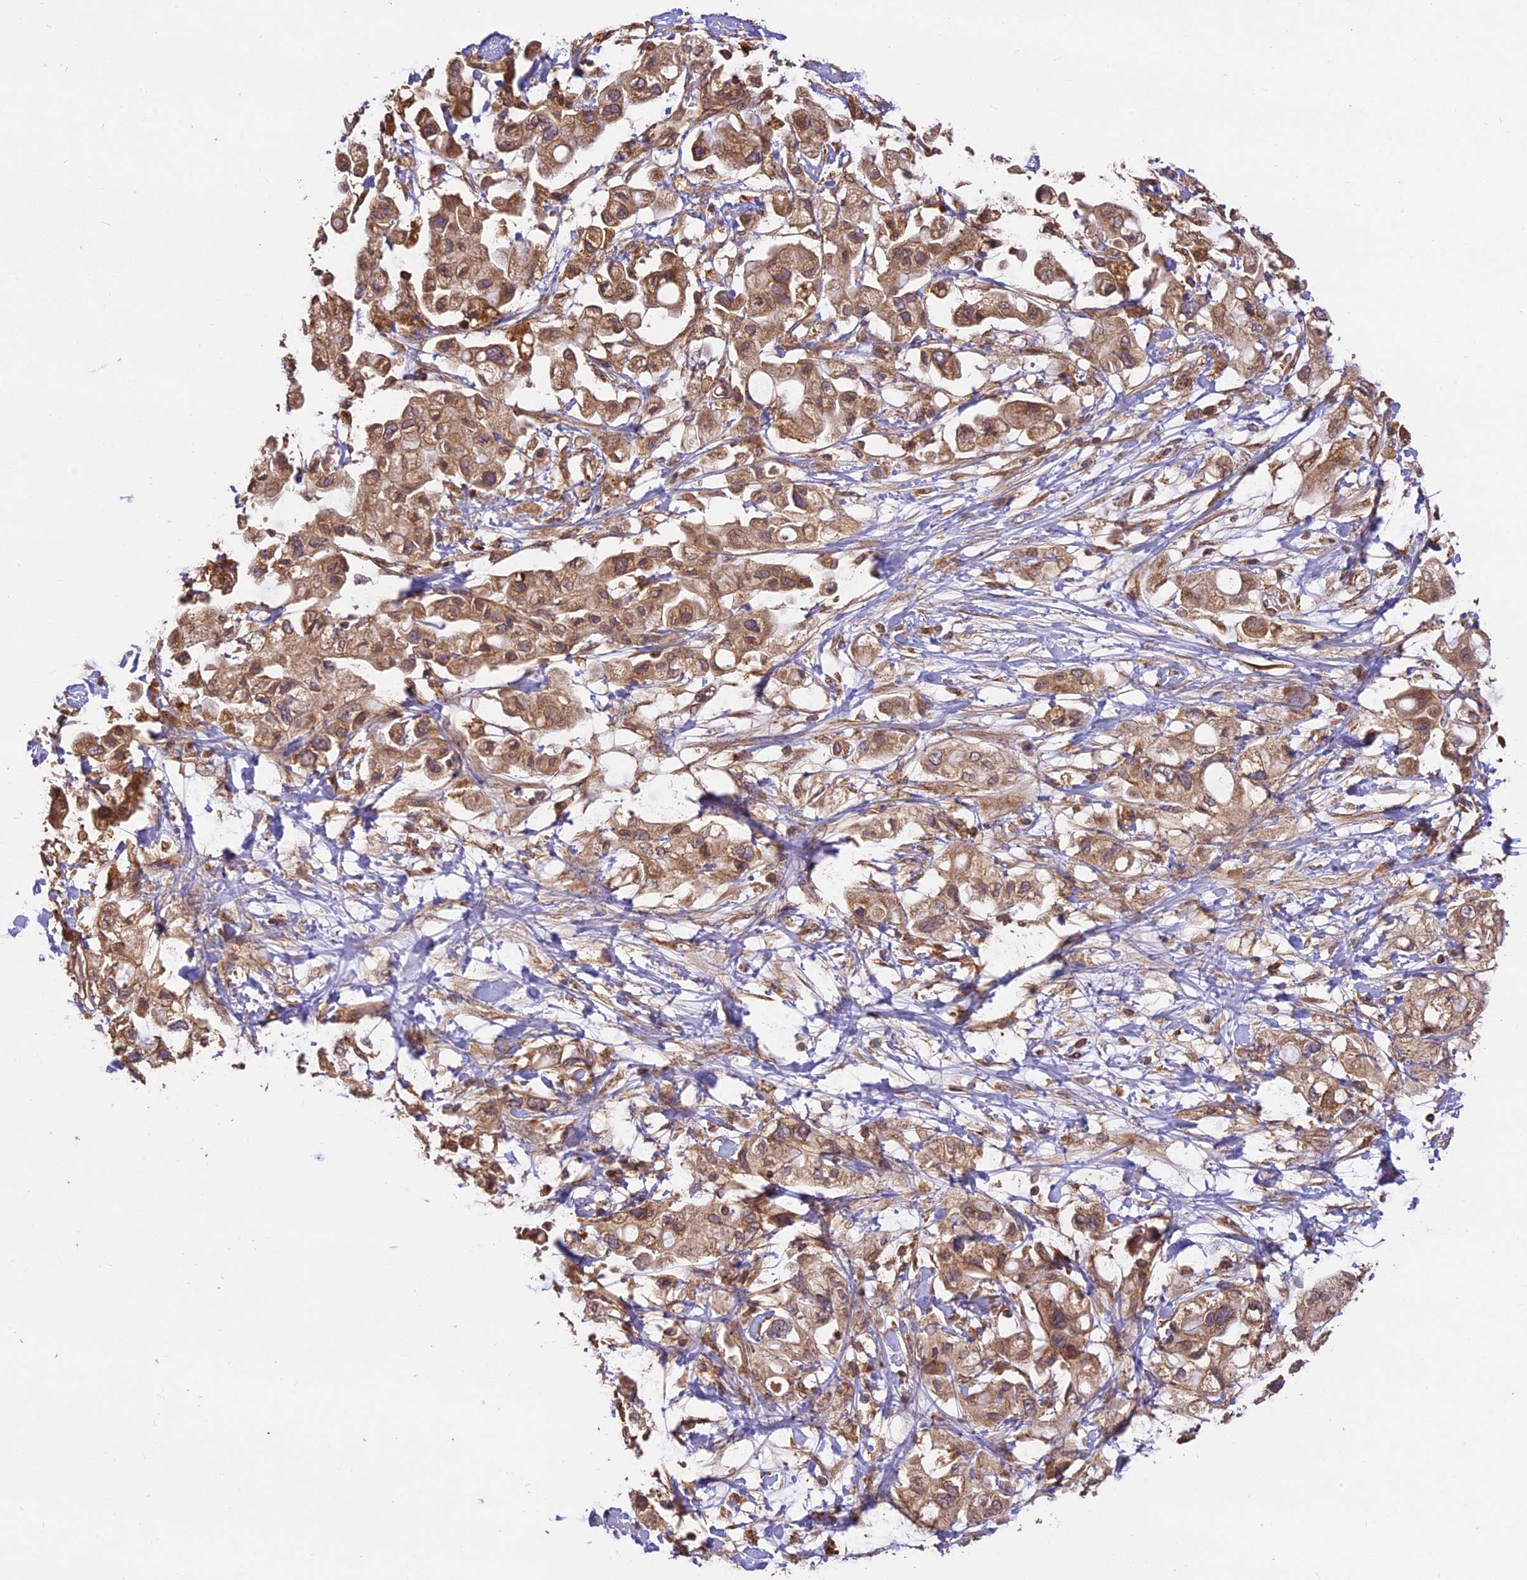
{"staining": {"intensity": "moderate", "quantity": ">75%", "location": "cytoplasmic/membranous"}, "tissue": "pancreatic cancer", "cell_type": "Tumor cells", "image_type": "cancer", "snomed": [{"axis": "morphology", "description": "Adenocarcinoma, NOS"}, {"axis": "topography", "description": "Pancreas"}], "caption": "Pancreatic cancer stained for a protein reveals moderate cytoplasmic/membranous positivity in tumor cells.", "gene": "BRAP", "patient": {"sex": "female", "age": 56}}